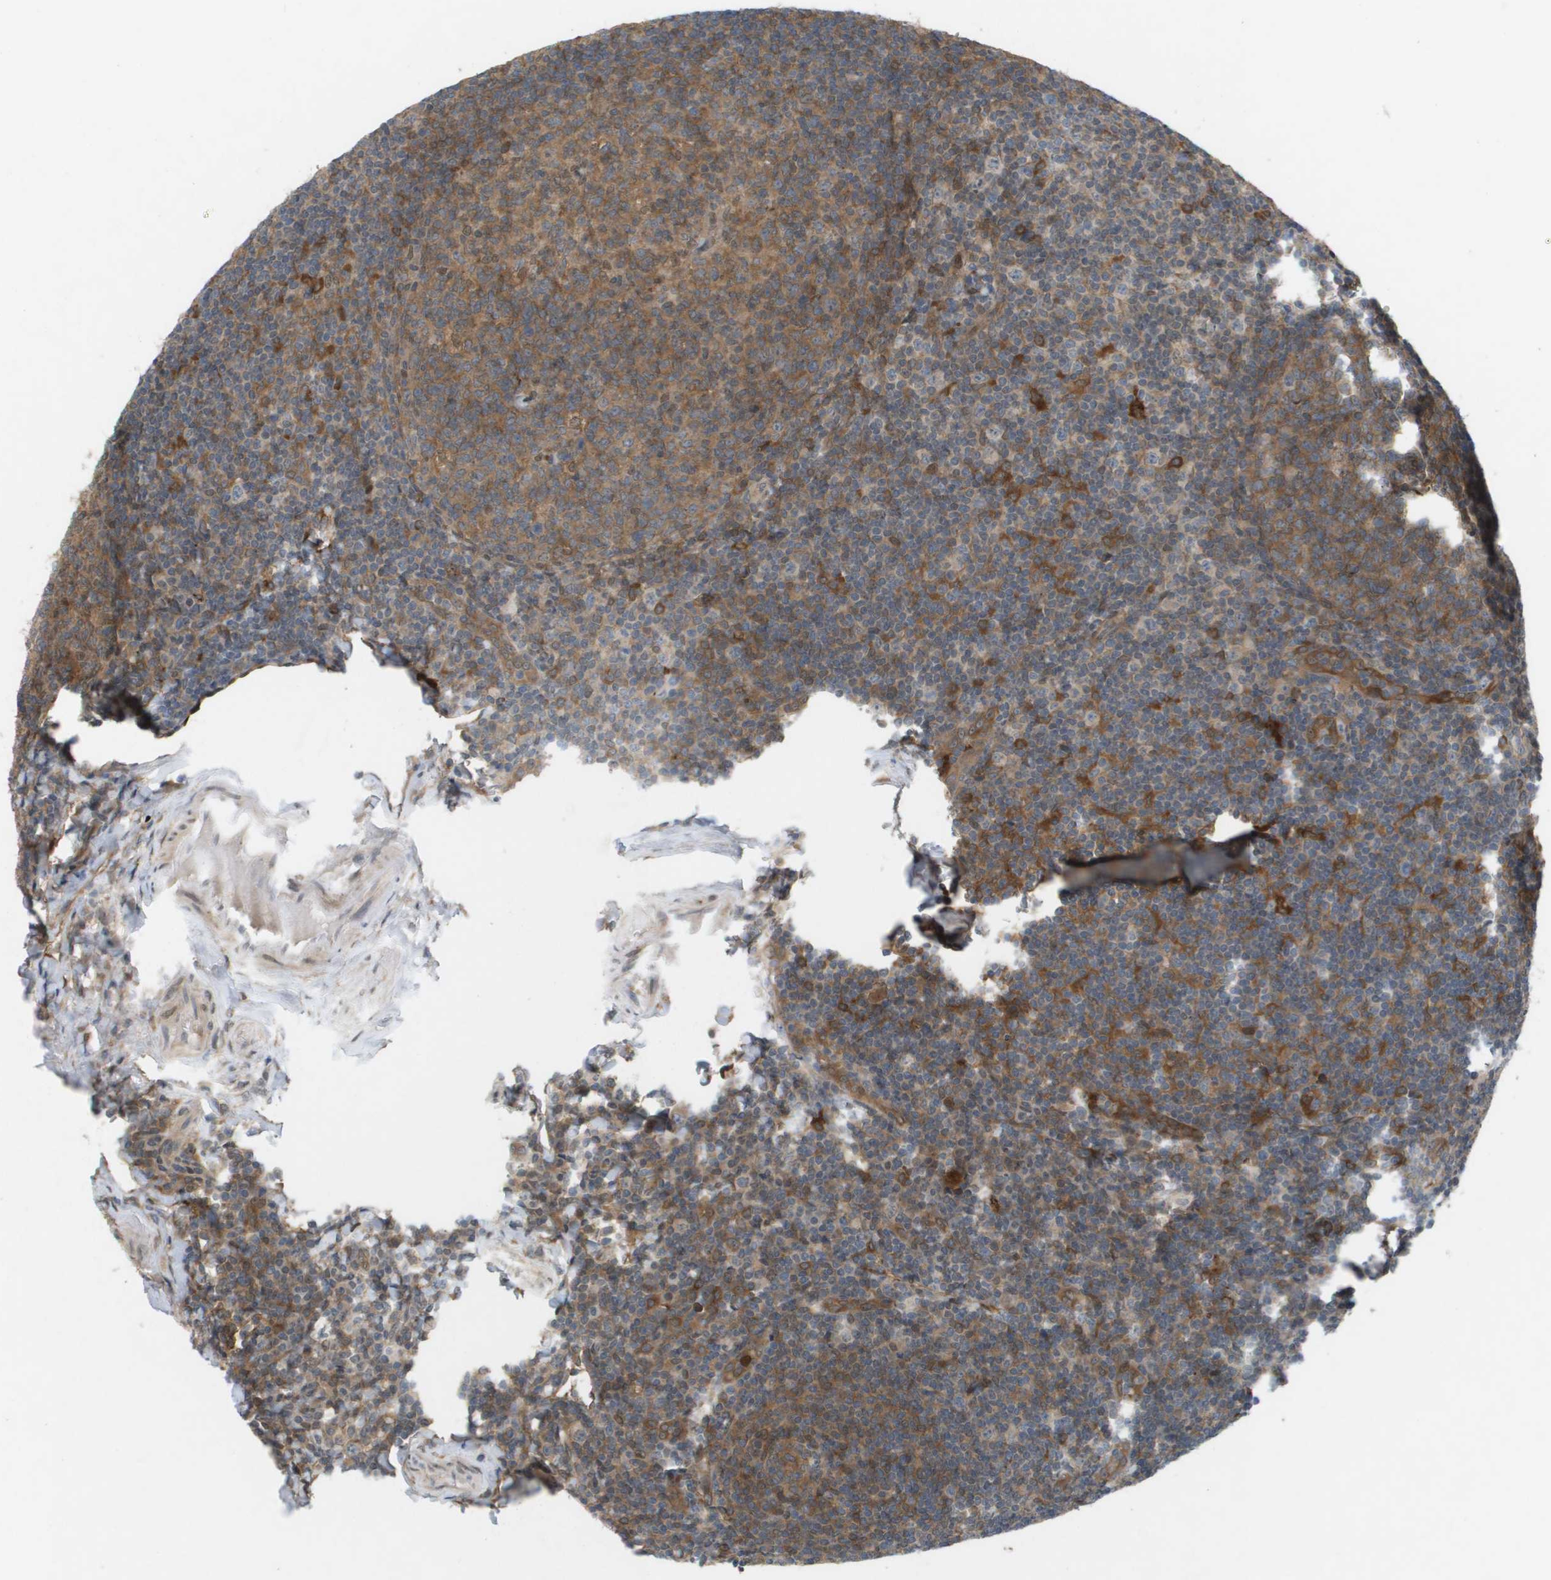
{"staining": {"intensity": "moderate", "quantity": ">75%", "location": "cytoplasmic/membranous"}, "tissue": "tonsil", "cell_type": "Germinal center cells", "image_type": "normal", "snomed": [{"axis": "morphology", "description": "Normal tissue, NOS"}, {"axis": "topography", "description": "Tonsil"}], "caption": "Immunohistochemical staining of unremarkable human tonsil shows >75% levels of moderate cytoplasmic/membranous protein positivity in about >75% of germinal center cells. The staining was performed using DAB, with brown indicating positive protein expression. Nuclei are stained blue with hematoxylin.", "gene": "PALD1", "patient": {"sex": "male", "age": 37}}